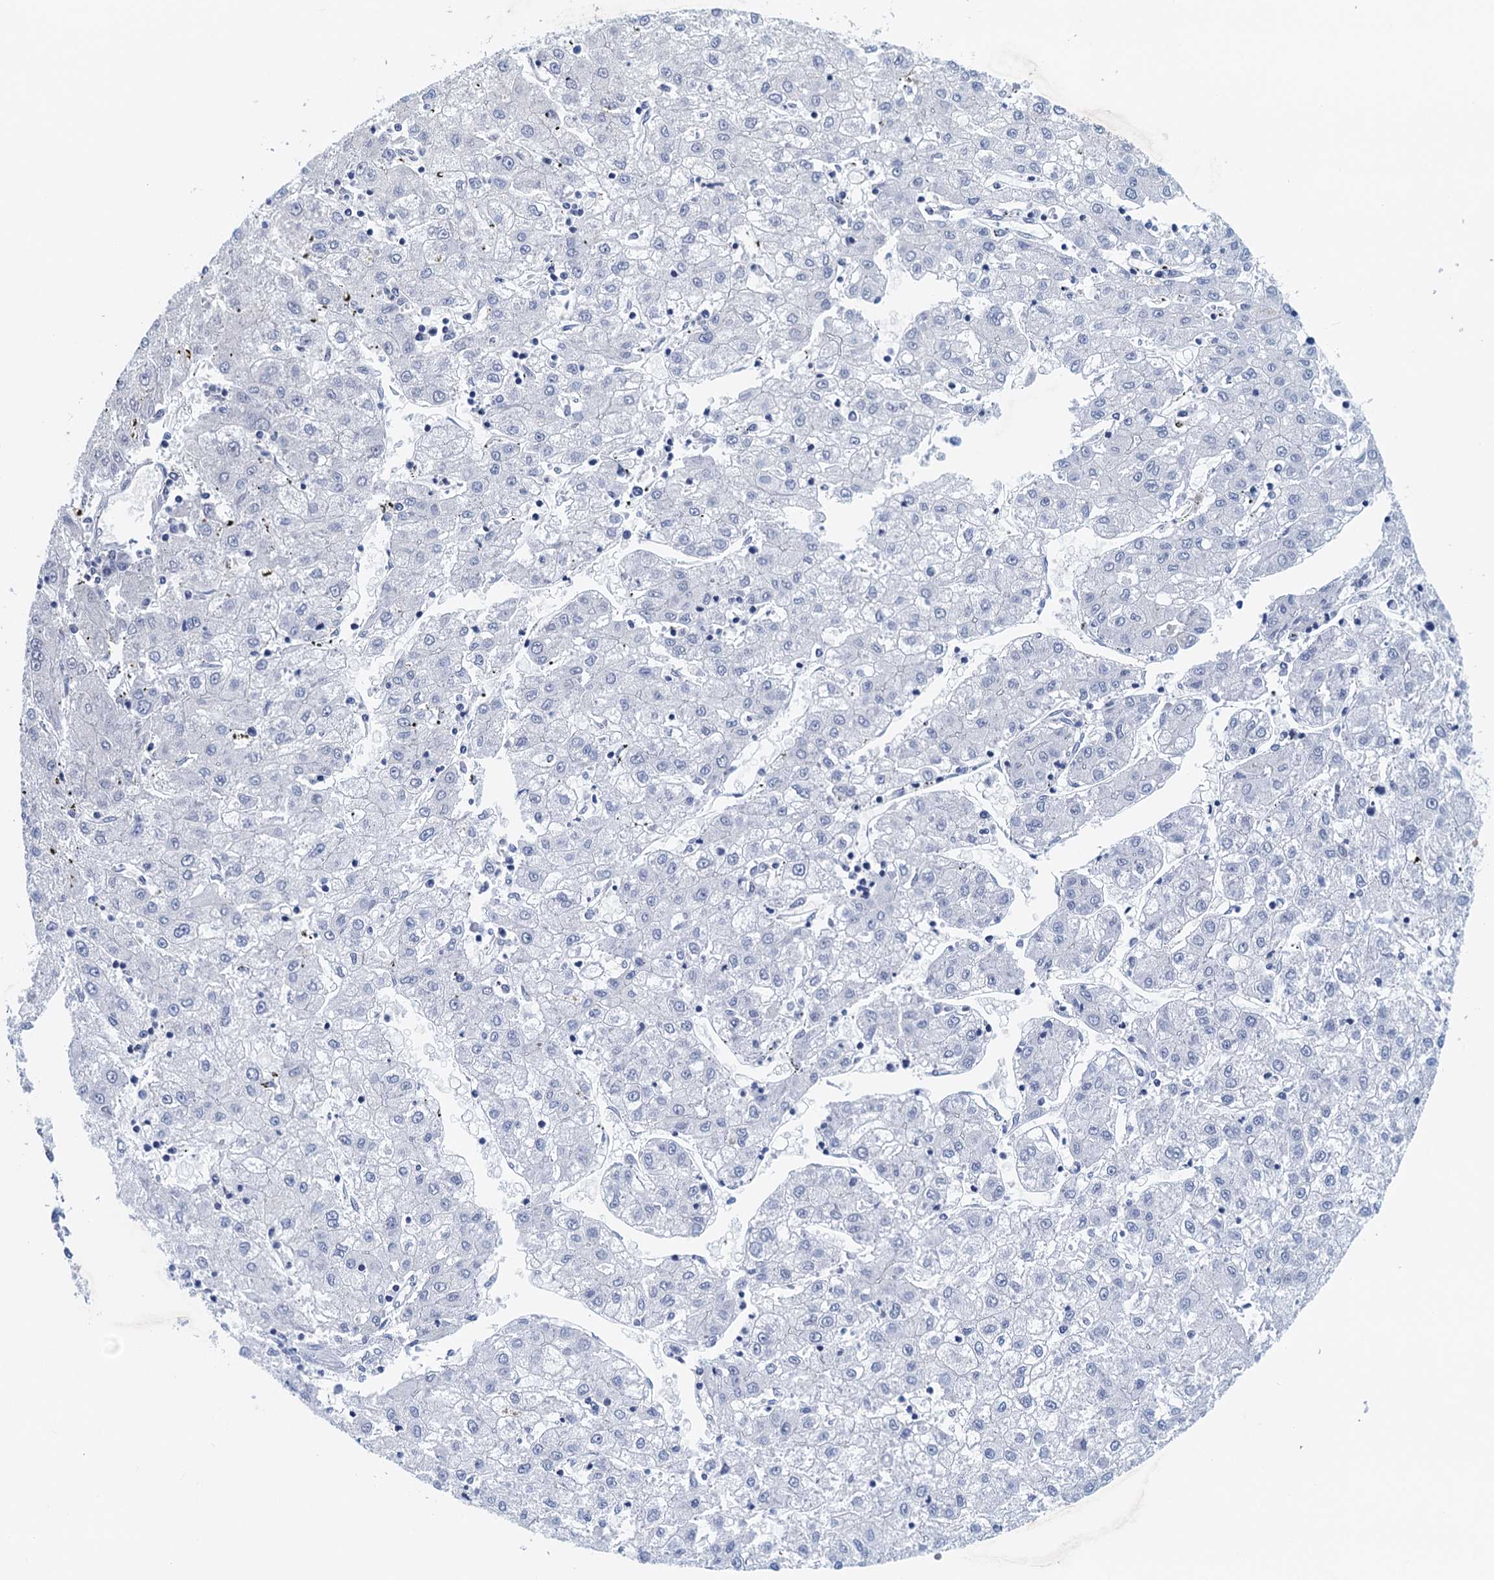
{"staining": {"intensity": "negative", "quantity": "none", "location": "none"}, "tissue": "liver cancer", "cell_type": "Tumor cells", "image_type": "cancer", "snomed": [{"axis": "morphology", "description": "Carcinoma, Hepatocellular, NOS"}, {"axis": "topography", "description": "Liver"}], "caption": "DAB (3,3'-diaminobenzidine) immunohistochemical staining of human hepatocellular carcinoma (liver) shows no significant expression in tumor cells.", "gene": "CYP51A1", "patient": {"sex": "male", "age": 72}}